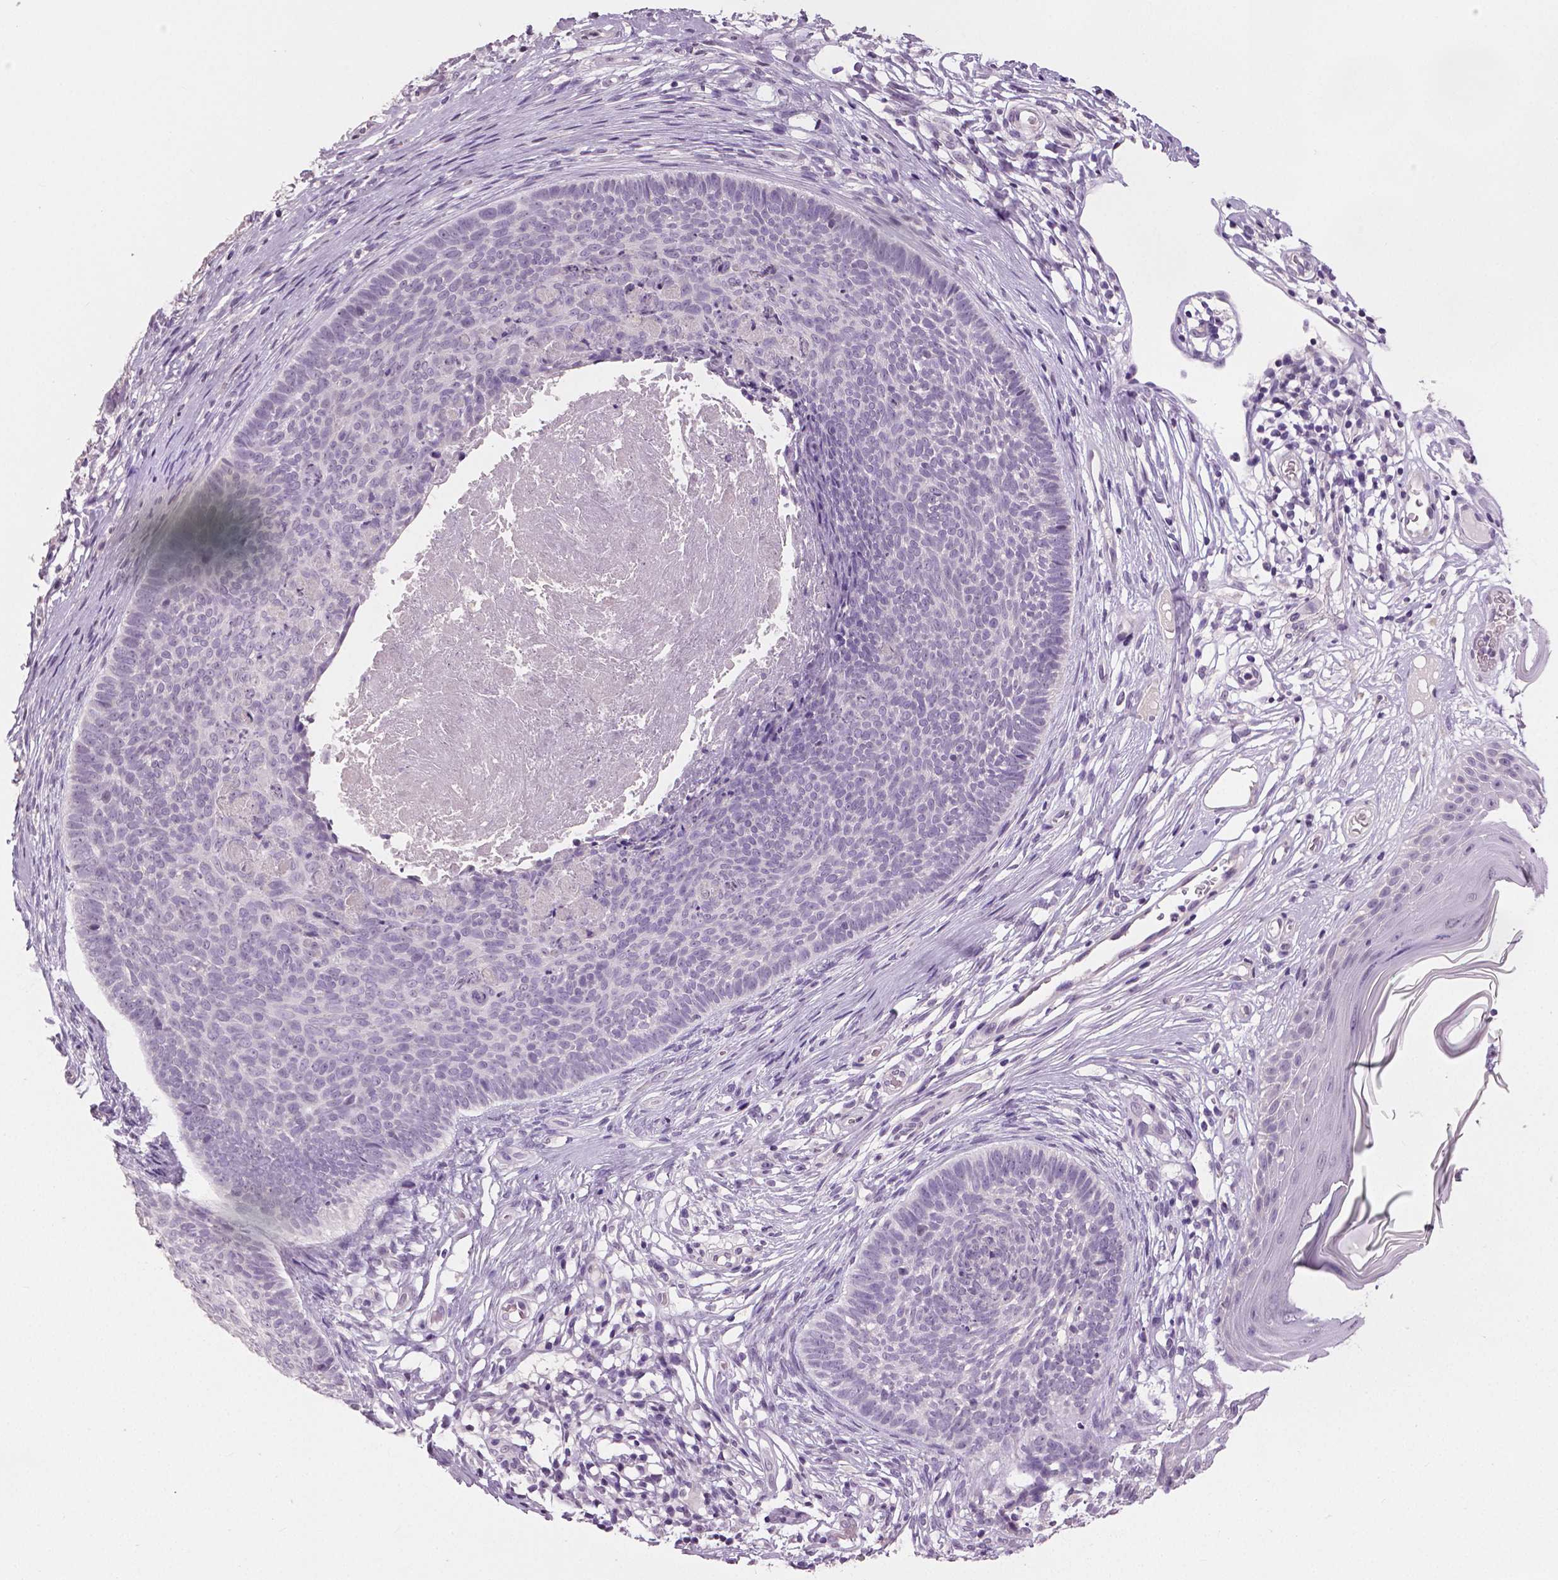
{"staining": {"intensity": "negative", "quantity": "none", "location": "none"}, "tissue": "skin cancer", "cell_type": "Tumor cells", "image_type": "cancer", "snomed": [{"axis": "morphology", "description": "Basal cell carcinoma"}, {"axis": "topography", "description": "Skin"}], "caption": "Image shows no significant protein staining in tumor cells of skin basal cell carcinoma. (Brightfield microscopy of DAB IHC at high magnification).", "gene": "NECAB1", "patient": {"sex": "male", "age": 85}}